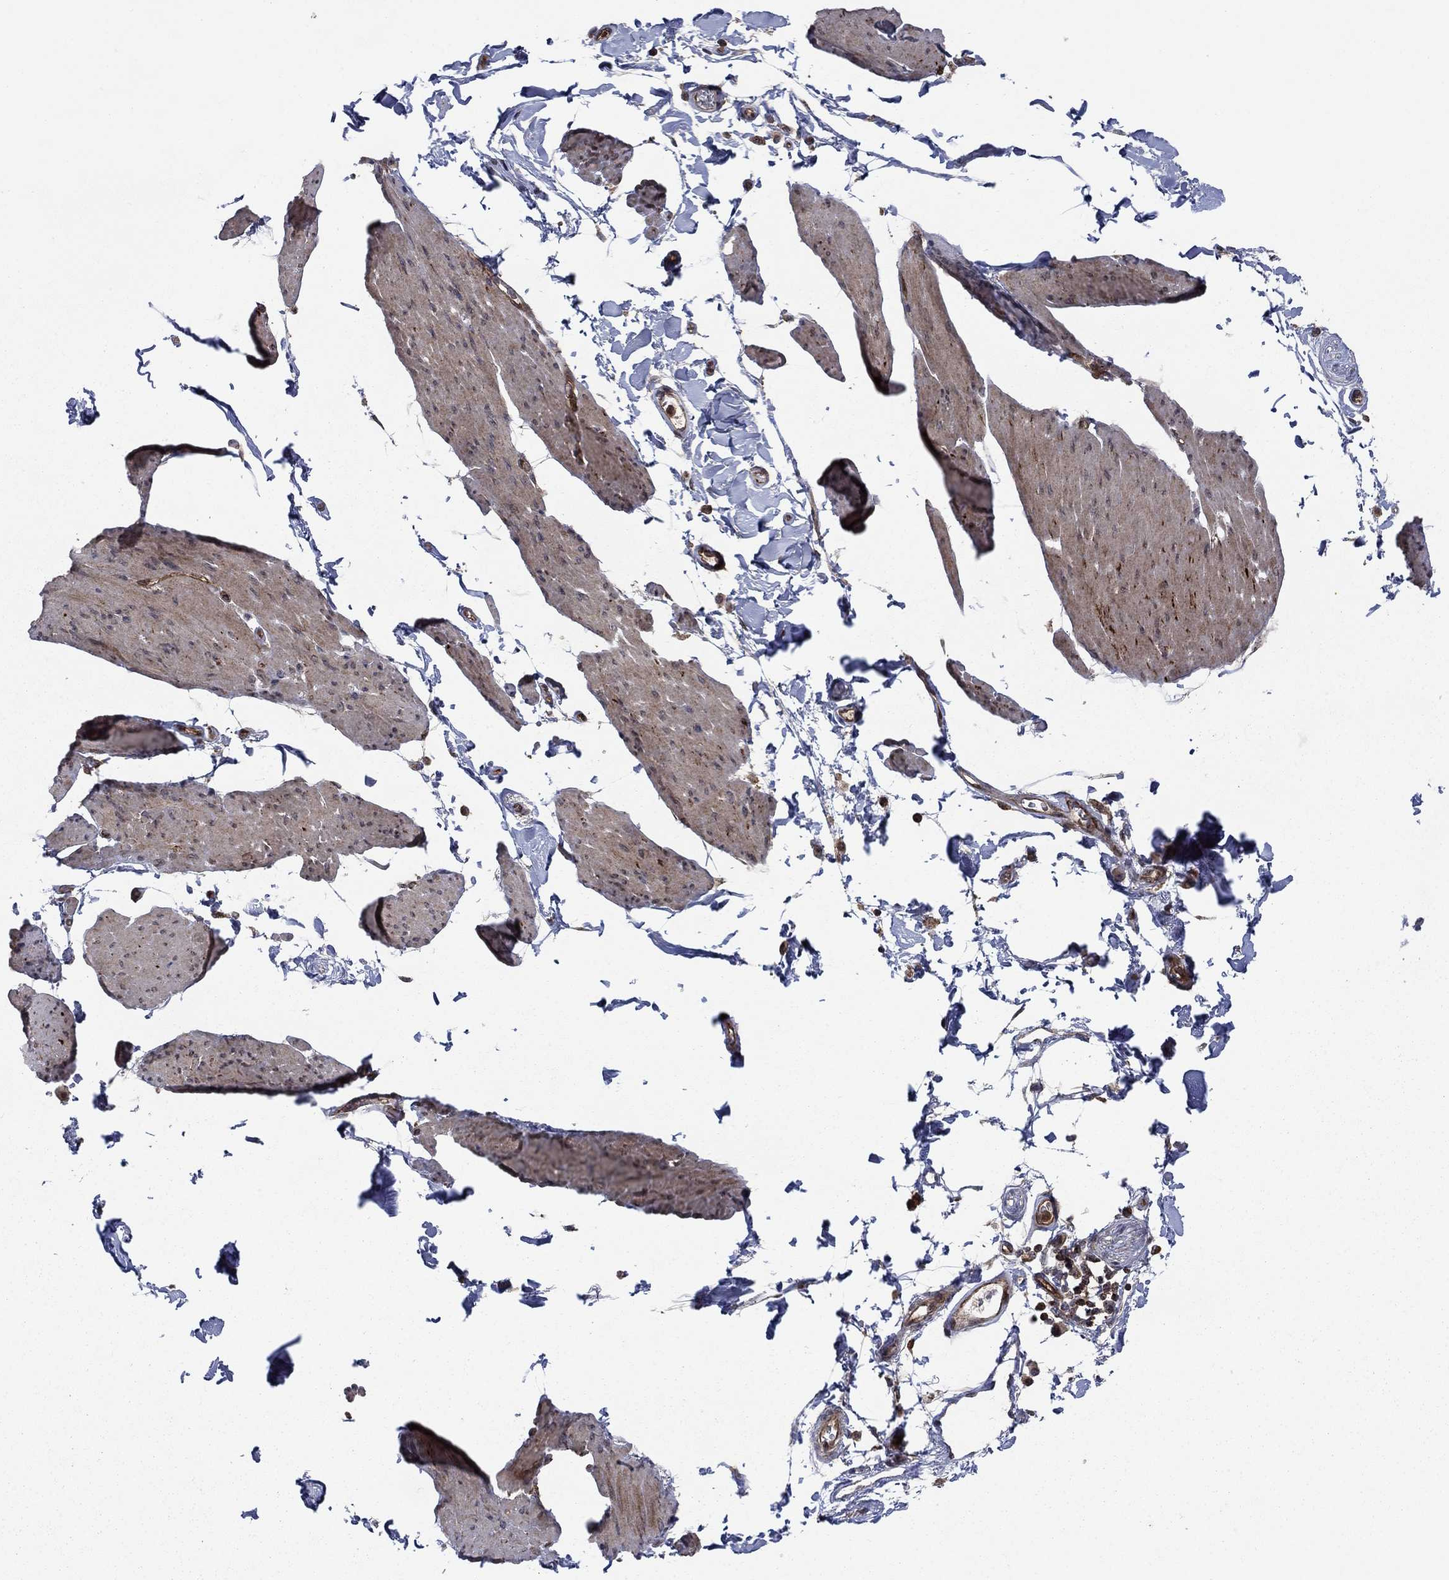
{"staining": {"intensity": "moderate", "quantity": "<25%", "location": "cytoplasmic/membranous"}, "tissue": "smooth muscle", "cell_type": "Smooth muscle cells", "image_type": "normal", "snomed": [{"axis": "morphology", "description": "Normal tissue, NOS"}, {"axis": "topography", "description": "Adipose tissue"}, {"axis": "topography", "description": "Smooth muscle"}, {"axis": "topography", "description": "Peripheral nerve tissue"}], "caption": "IHC image of benign smooth muscle: smooth muscle stained using IHC shows low levels of moderate protein expression localized specifically in the cytoplasmic/membranous of smooth muscle cells, appearing as a cytoplasmic/membranous brown color.", "gene": "IFI35", "patient": {"sex": "male", "age": 83}}